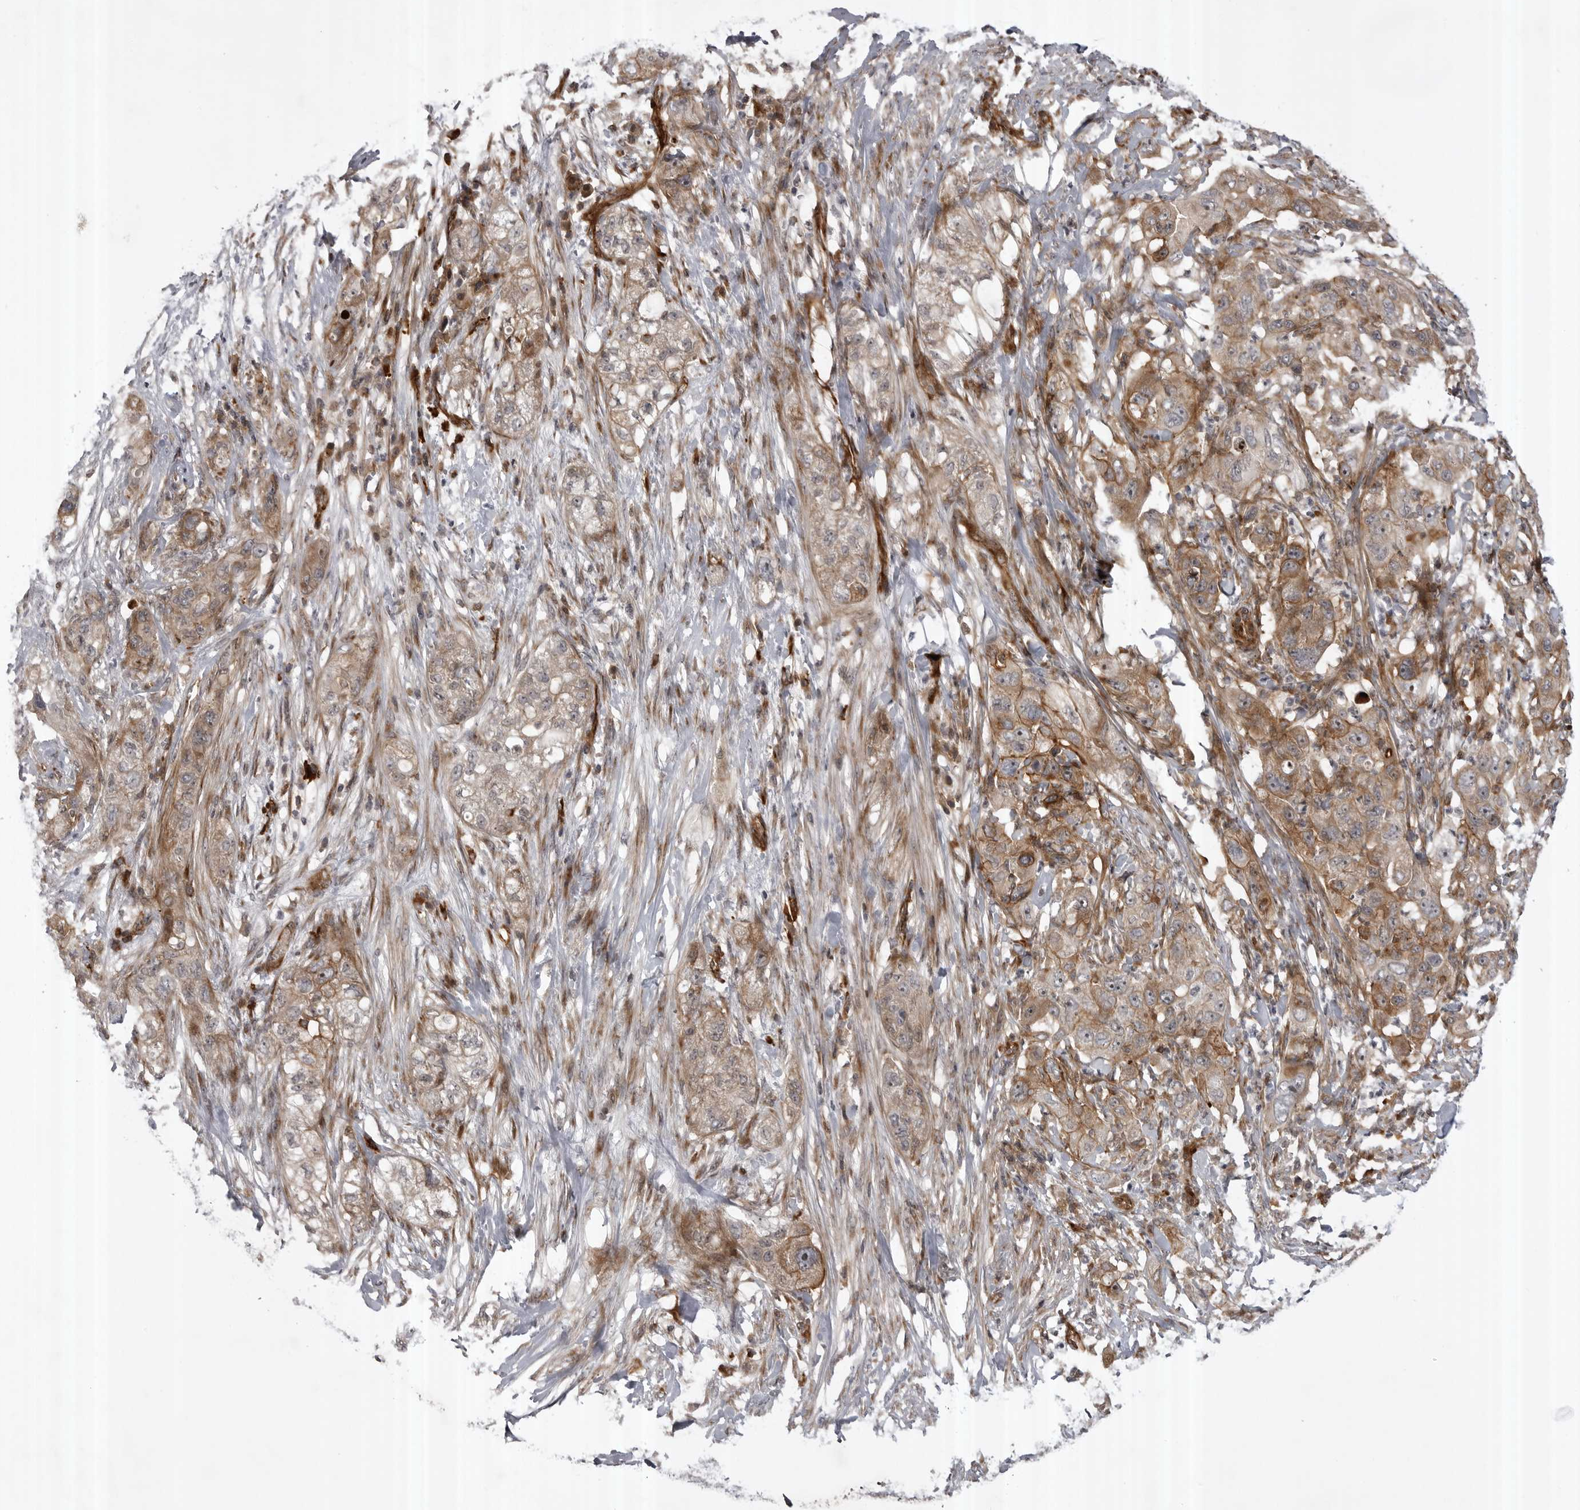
{"staining": {"intensity": "moderate", "quantity": "25%-75%", "location": "cytoplasmic/membranous"}, "tissue": "pancreatic cancer", "cell_type": "Tumor cells", "image_type": "cancer", "snomed": [{"axis": "morphology", "description": "Adenocarcinoma, NOS"}, {"axis": "topography", "description": "Pancreas"}], "caption": "Pancreatic adenocarcinoma was stained to show a protein in brown. There is medium levels of moderate cytoplasmic/membranous positivity in approximately 25%-75% of tumor cells. Using DAB (3,3'-diaminobenzidine) (brown) and hematoxylin (blue) stains, captured at high magnification using brightfield microscopy.", "gene": "ABL1", "patient": {"sex": "female", "age": 78}}